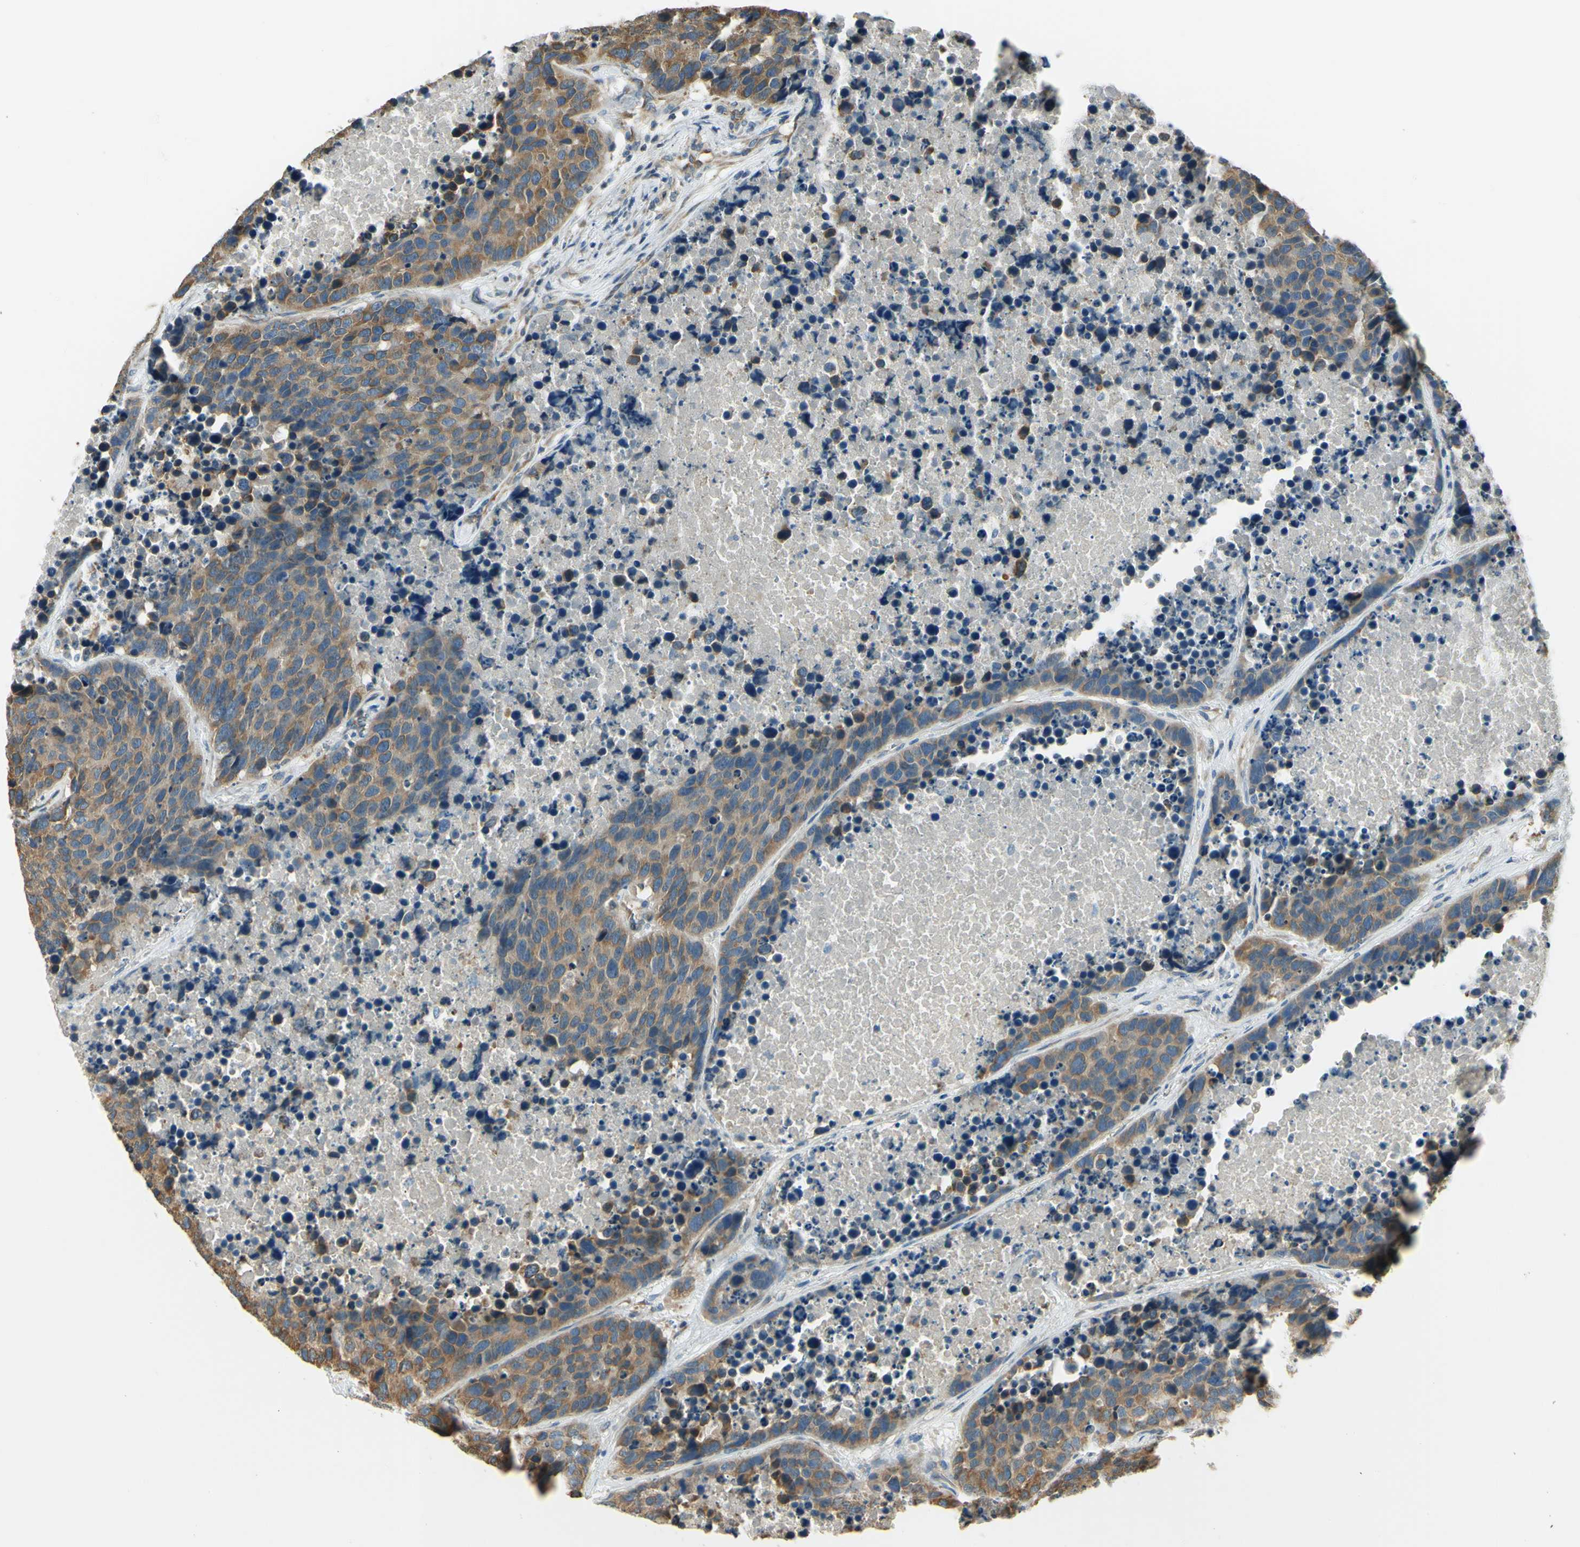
{"staining": {"intensity": "moderate", "quantity": ">75%", "location": "cytoplasmic/membranous"}, "tissue": "carcinoid", "cell_type": "Tumor cells", "image_type": "cancer", "snomed": [{"axis": "morphology", "description": "Carcinoid, malignant, NOS"}, {"axis": "topography", "description": "Lung"}], "caption": "Tumor cells exhibit moderate cytoplasmic/membranous expression in approximately >75% of cells in carcinoid.", "gene": "IGDCC4", "patient": {"sex": "male", "age": 60}}